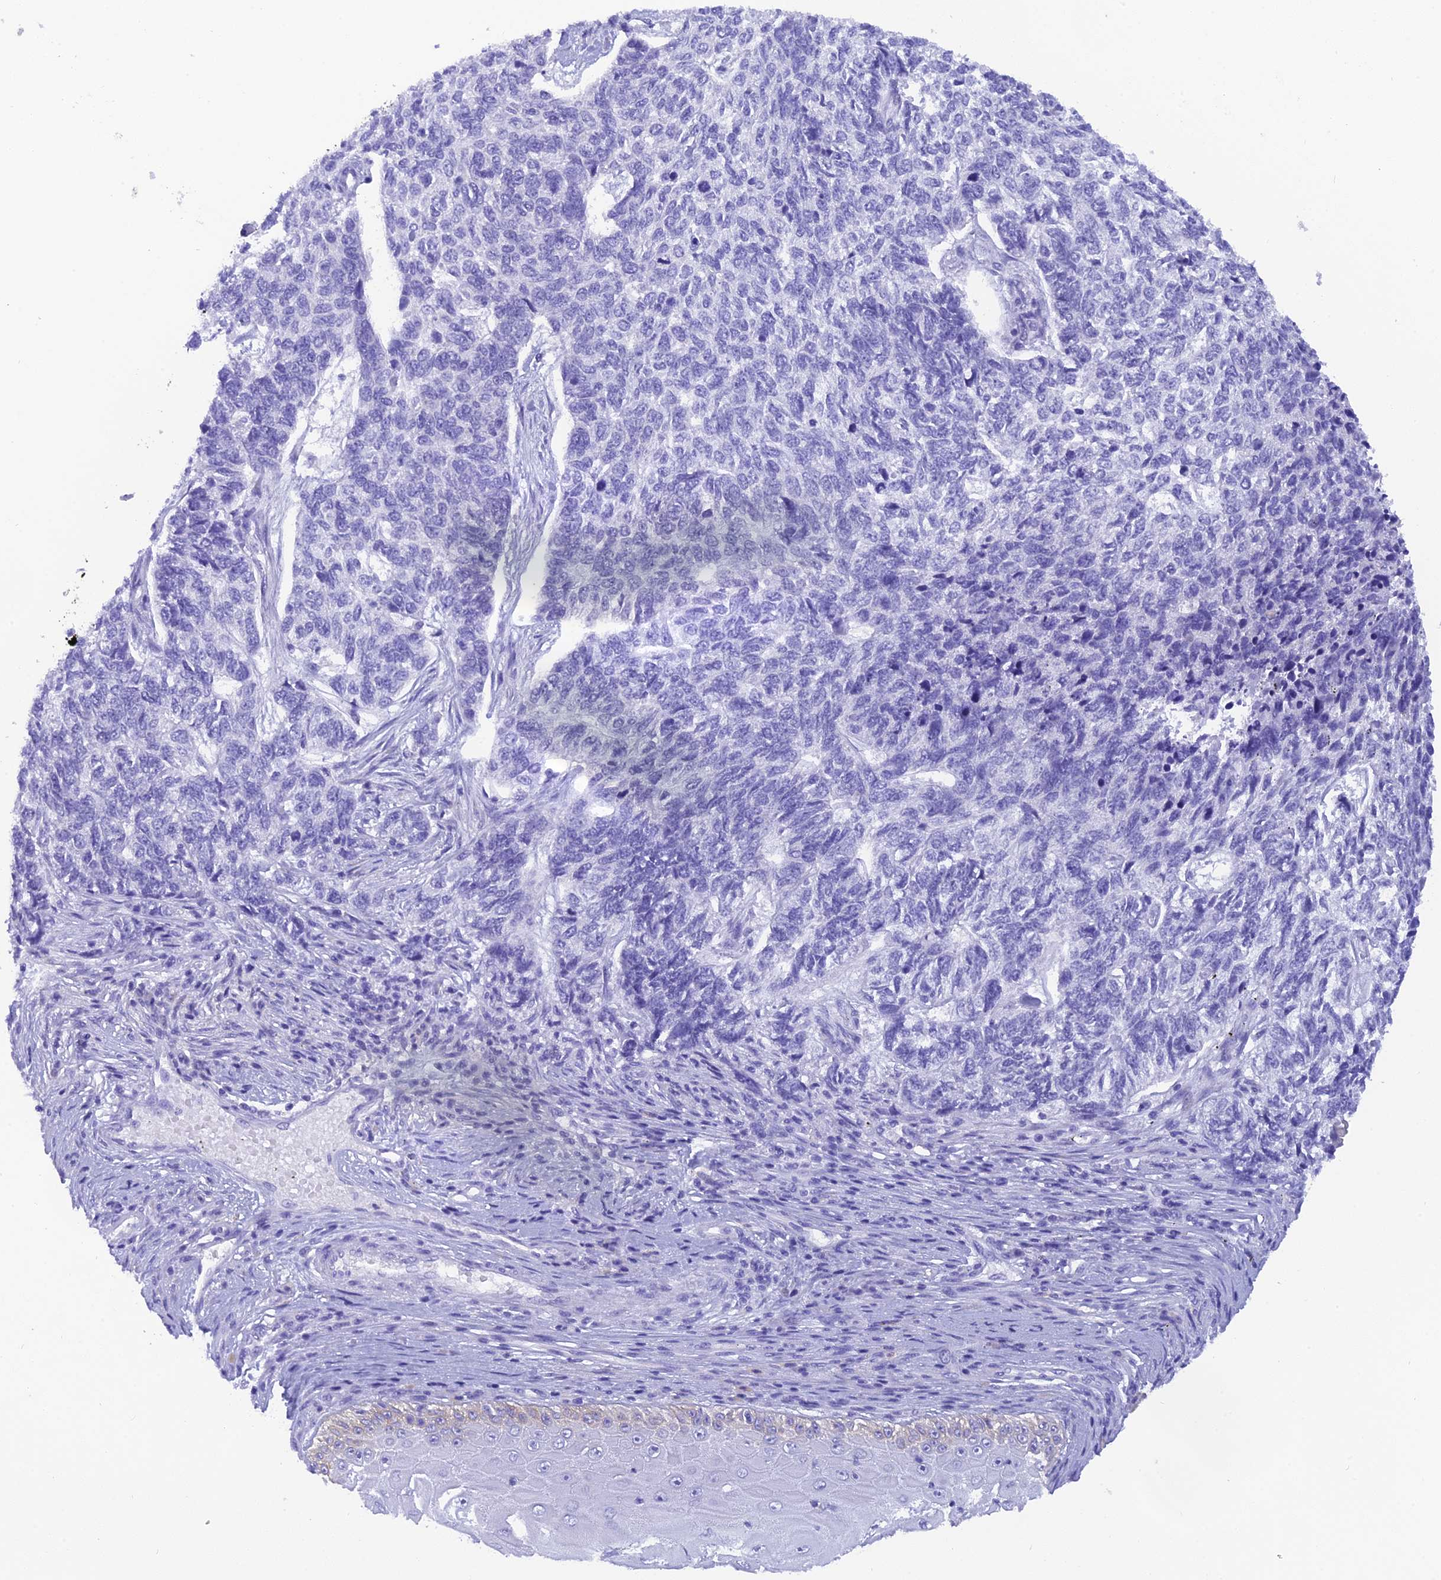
{"staining": {"intensity": "negative", "quantity": "none", "location": "none"}, "tissue": "skin cancer", "cell_type": "Tumor cells", "image_type": "cancer", "snomed": [{"axis": "morphology", "description": "Basal cell carcinoma"}, {"axis": "topography", "description": "Skin"}], "caption": "Immunohistochemistry (IHC) photomicrograph of skin basal cell carcinoma stained for a protein (brown), which exhibits no expression in tumor cells.", "gene": "KDELR3", "patient": {"sex": "female", "age": 65}}